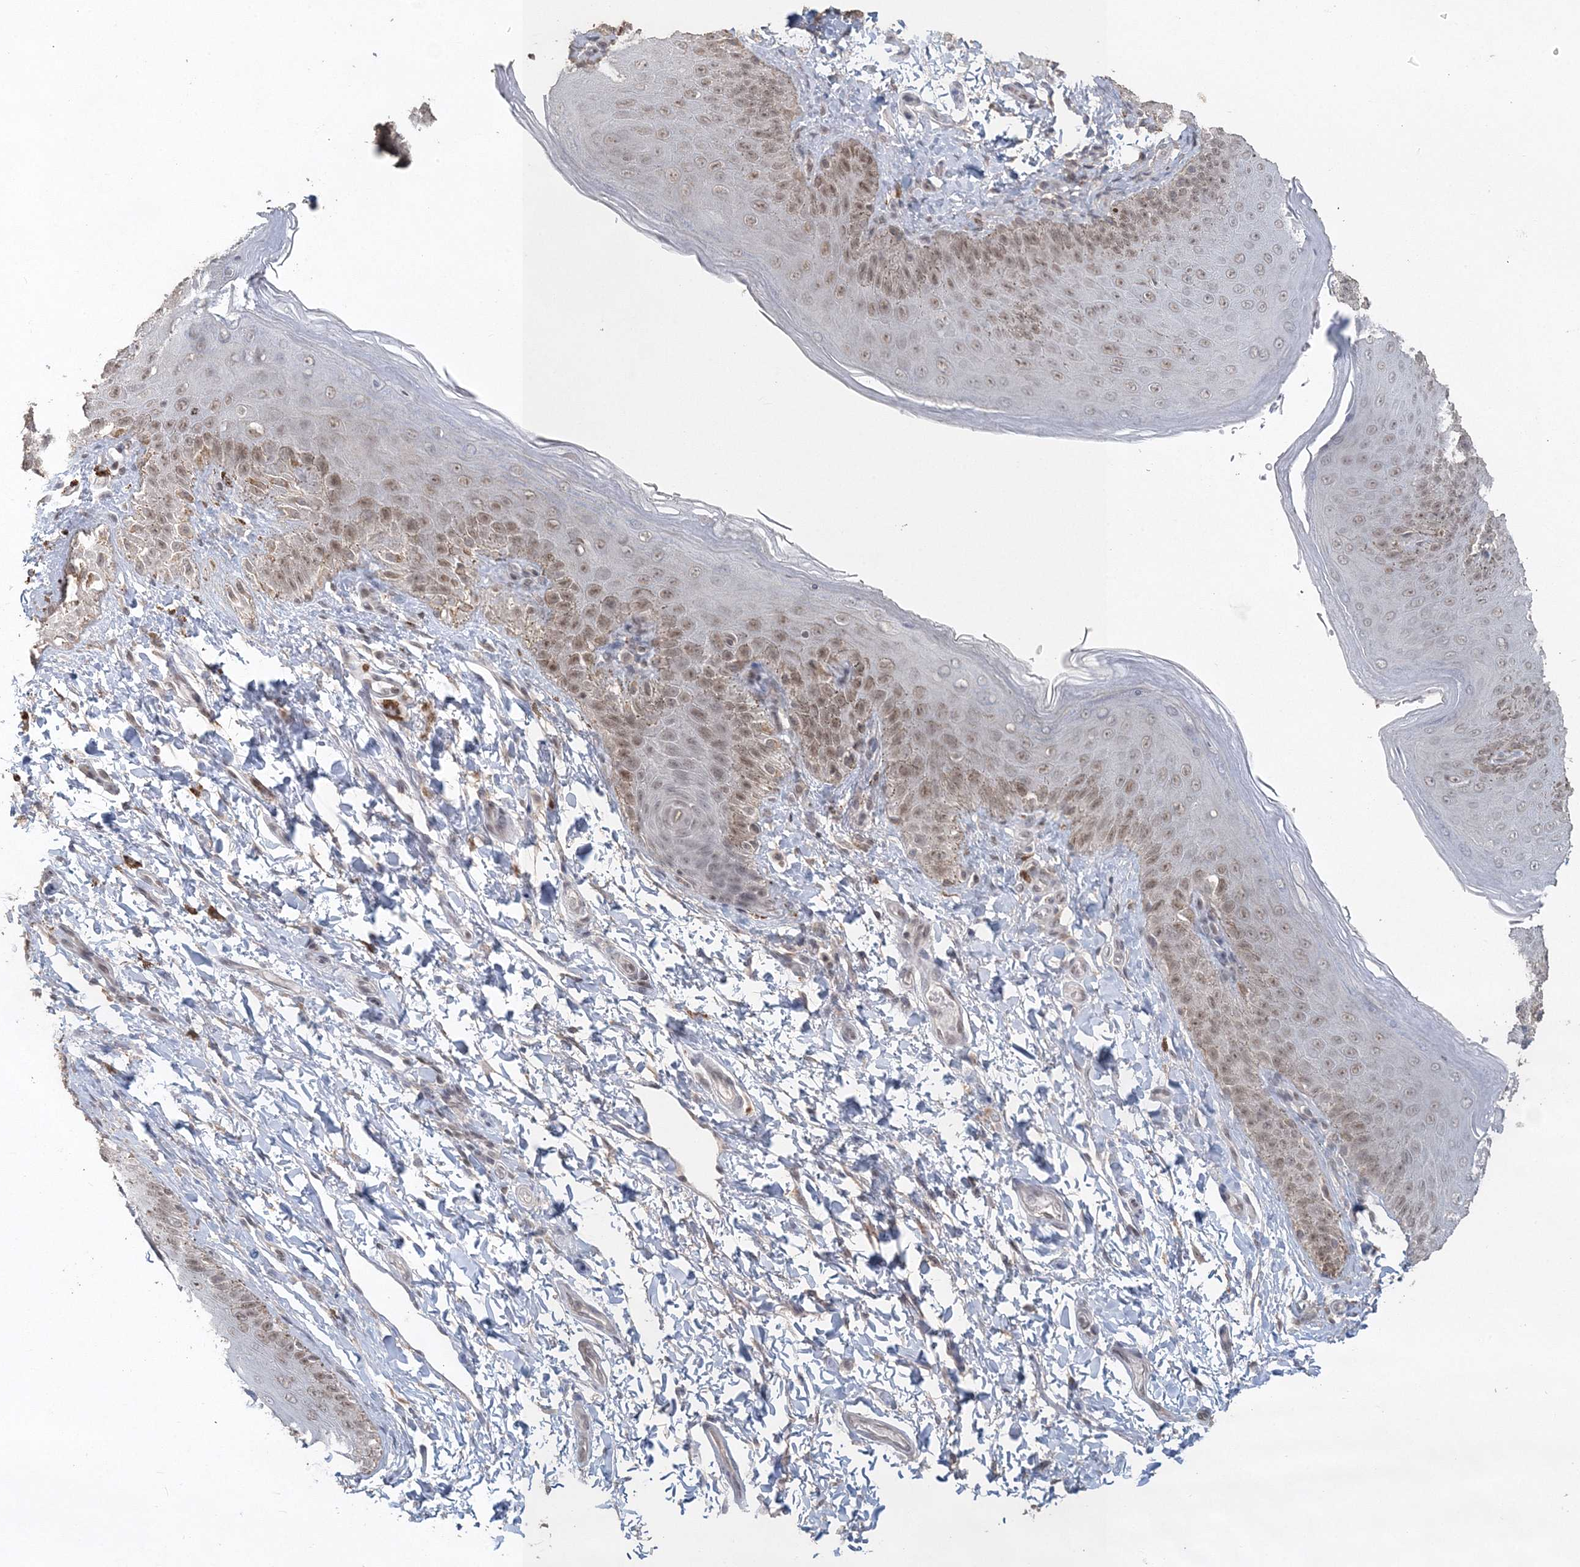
{"staining": {"intensity": "weak", "quantity": "25%-75%", "location": "nuclear"}, "tissue": "skin", "cell_type": "Epidermal cells", "image_type": "normal", "snomed": [{"axis": "morphology", "description": "Normal tissue, NOS"}, {"axis": "topography", "description": "Anal"}], "caption": "Protein staining exhibits weak nuclear staining in about 25%-75% of epidermal cells in normal skin.", "gene": "UIMC1", "patient": {"sex": "male", "age": 44}}